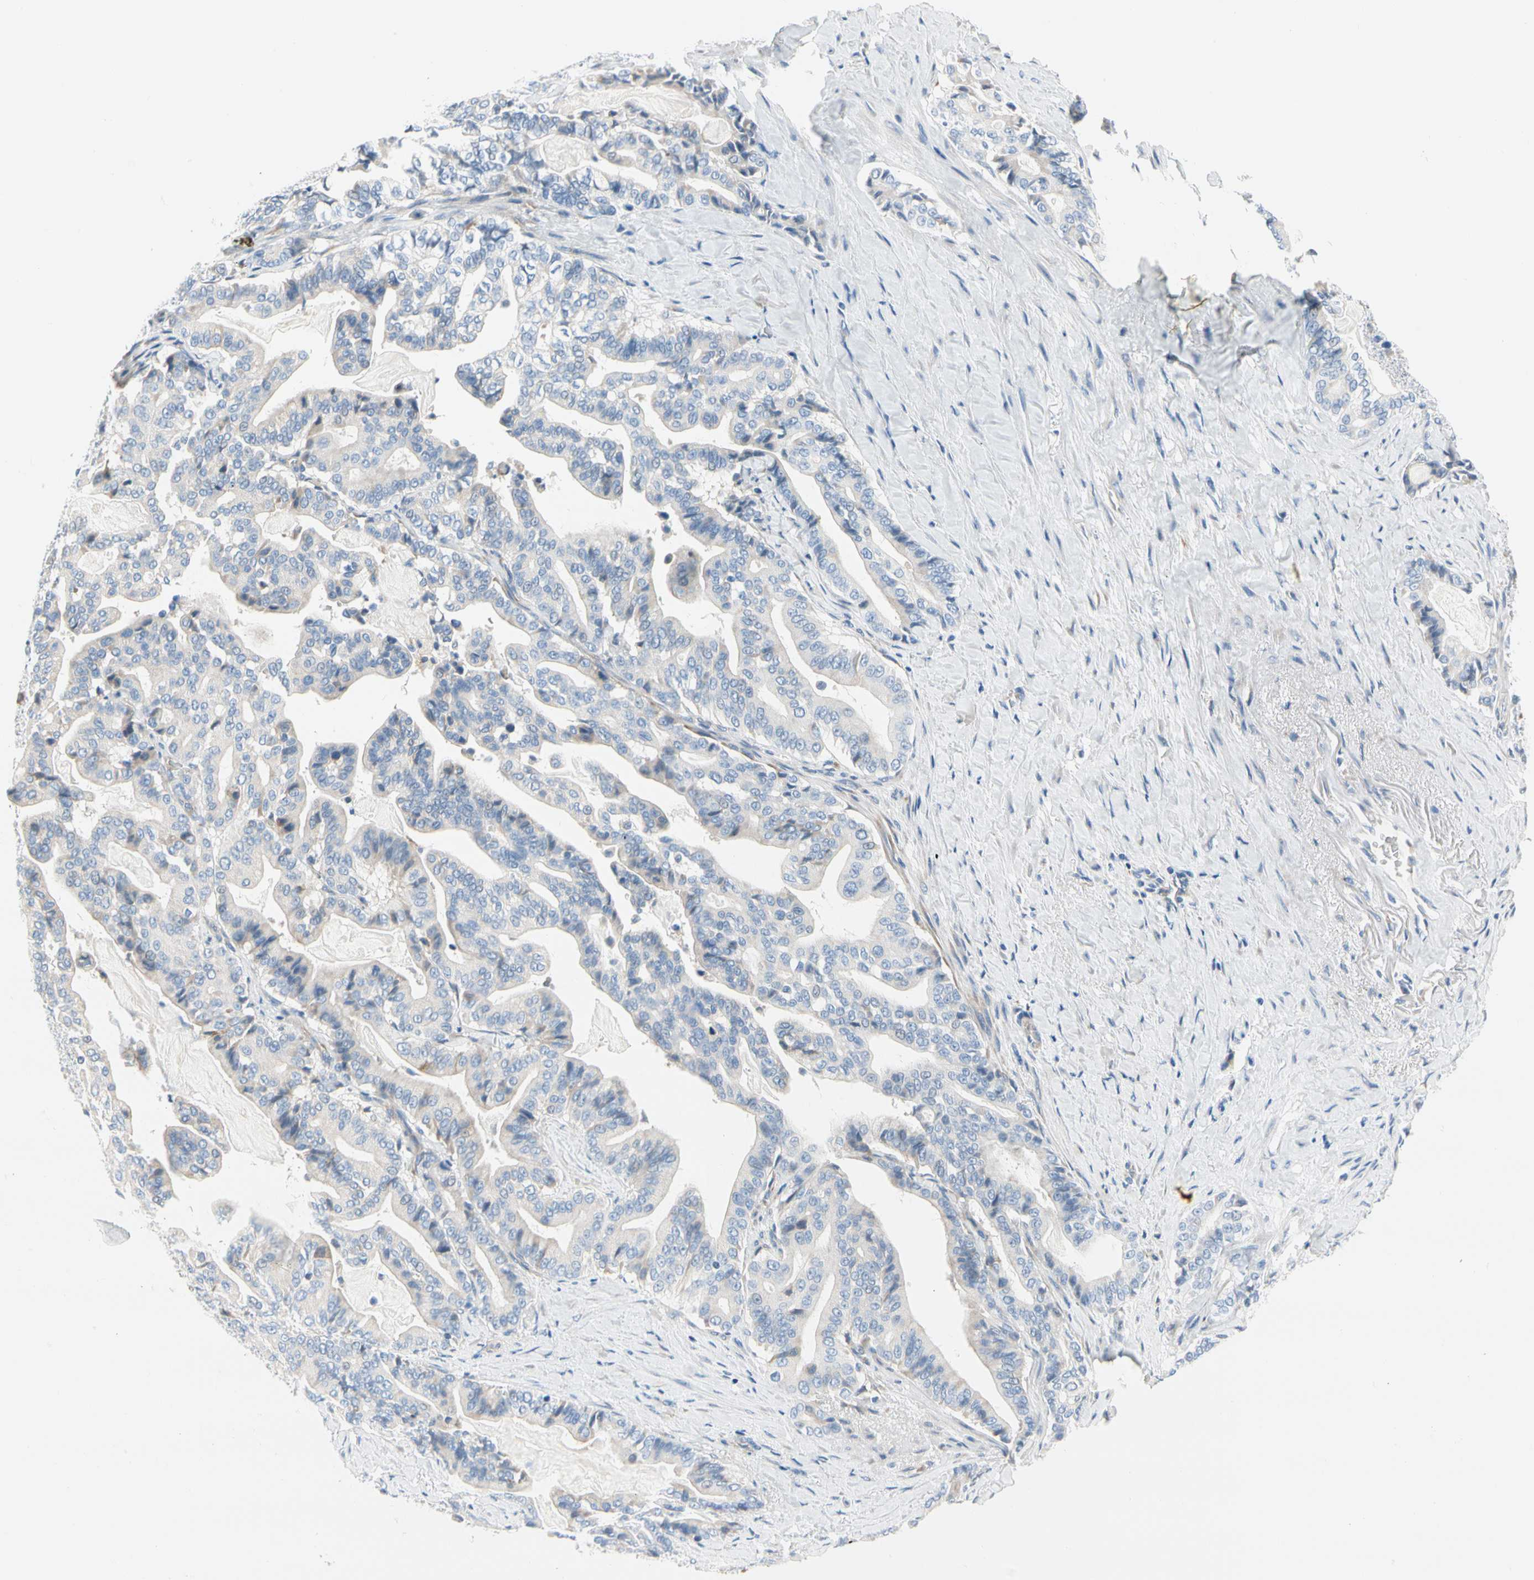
{"staining": {"intensity": "negative", "quantity": "none", "location": "none"}, "tissue": "pancreatic cancer", "cell_type": "Tumor cells", "image_type": "cancer", "snomed": [{"axis": "morphology", "description": "Adenocarcinoma, NOS"}, {"axis": "topography", "description": "Pancreas"}], "caption": "The image reveals no staining of tumor cells in pancreatic adenocarcinoma.", "gene": "STXBP1", "patient": {"sex": "male", "age": 63}}